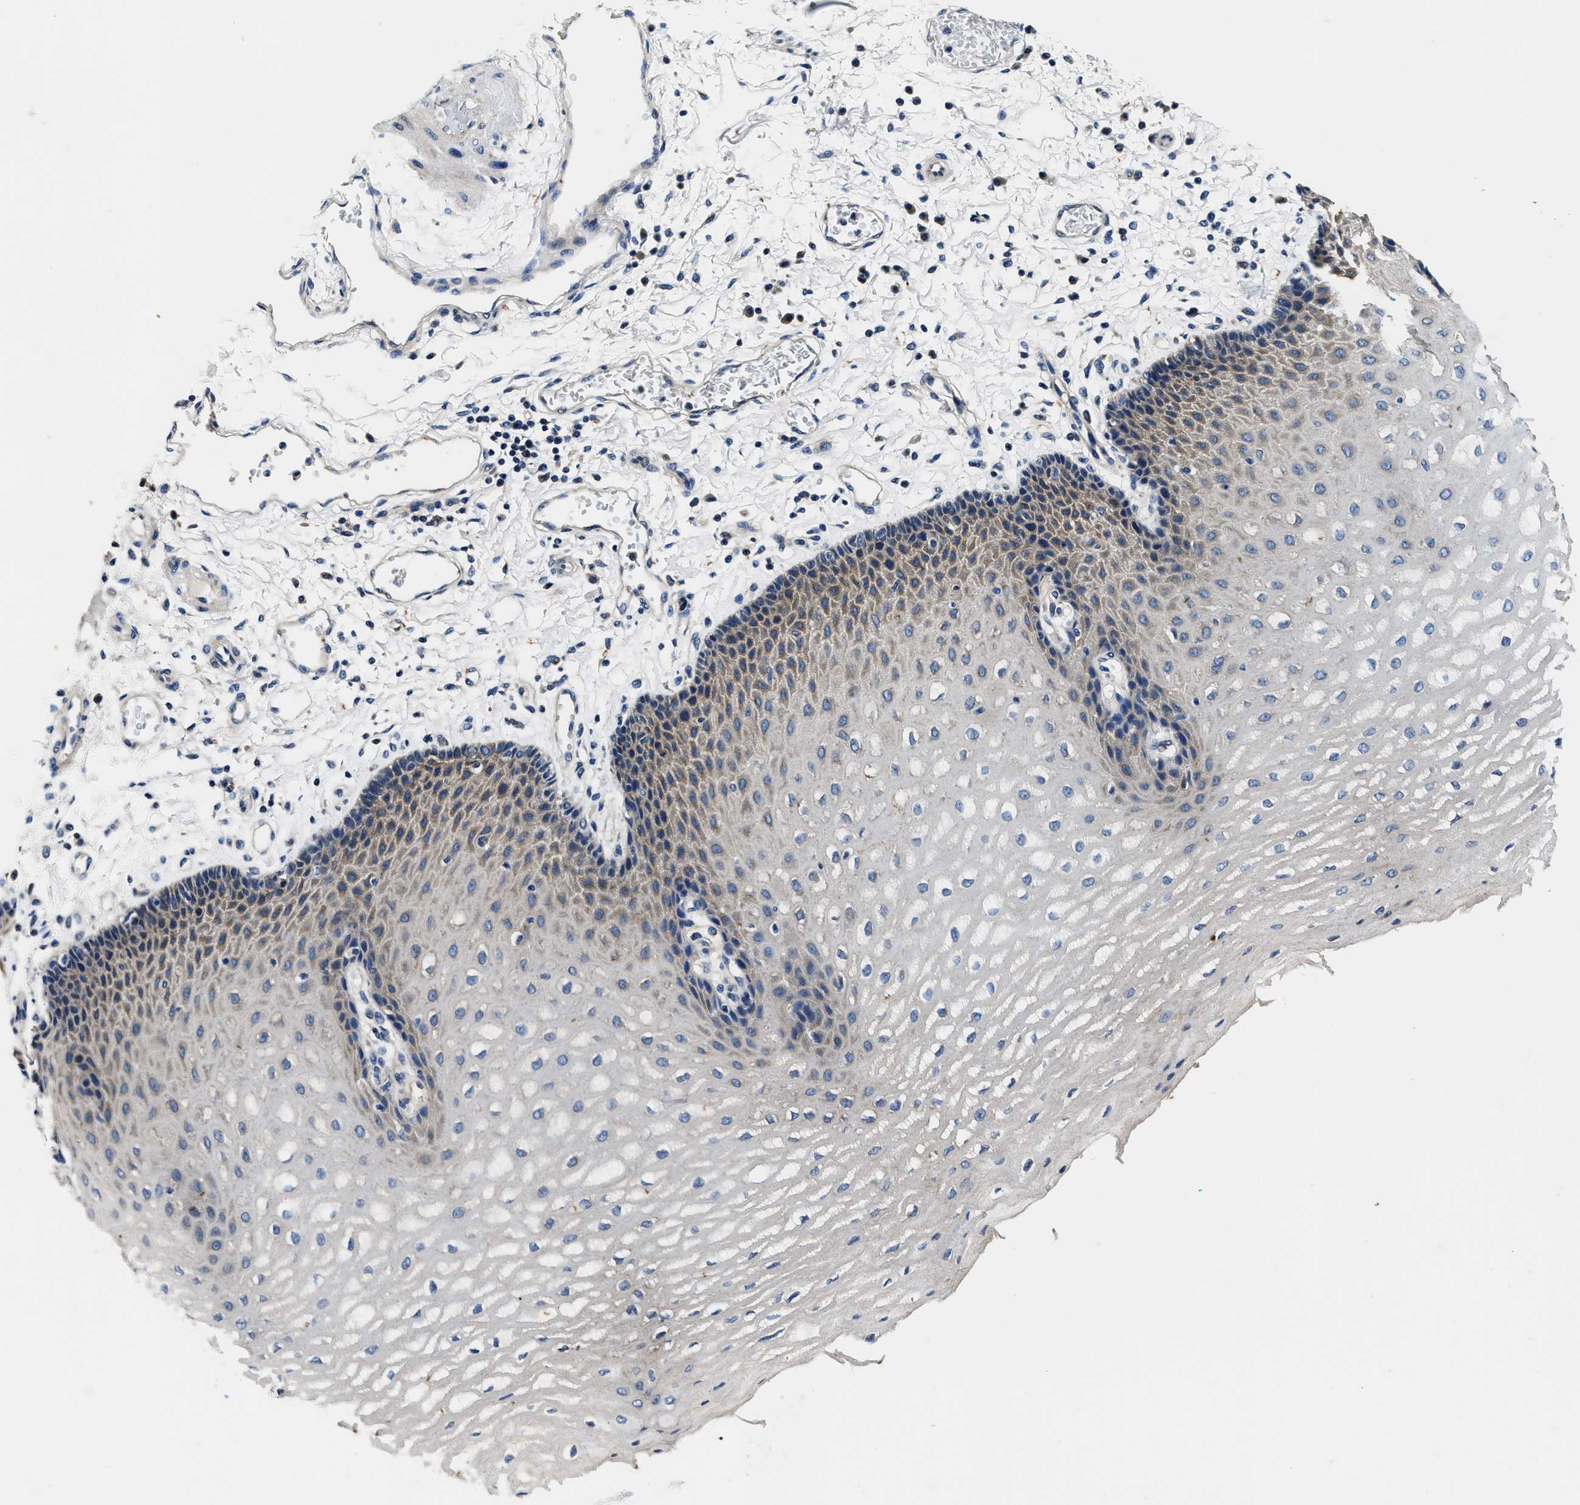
{"staining": {"intensity": "moderate", "quantity": "25%-75%", "location": "cytoplasmic/membranous"}, "tissue": "esophagus", "cell_type": "Squamous epithelial cells", "image_type": "normal", "snomed": [{"axis": "morphology", "description": "Normal tissue, NOS"}, {"axis": "topography", "description": "Esophagus"}], "caption": "Brown immunohistochemical staining in normal human esophagus shows moderate cytoplasmic/membranous staining in about 25%-75% of squamous epithelial cells. (Stains: DAB in brown, nuclei in blue, Microscopy: brightfield microscopy at high magnification).", "gene": "PI4KB", "patient": {"sex": "male", "age": 54}}